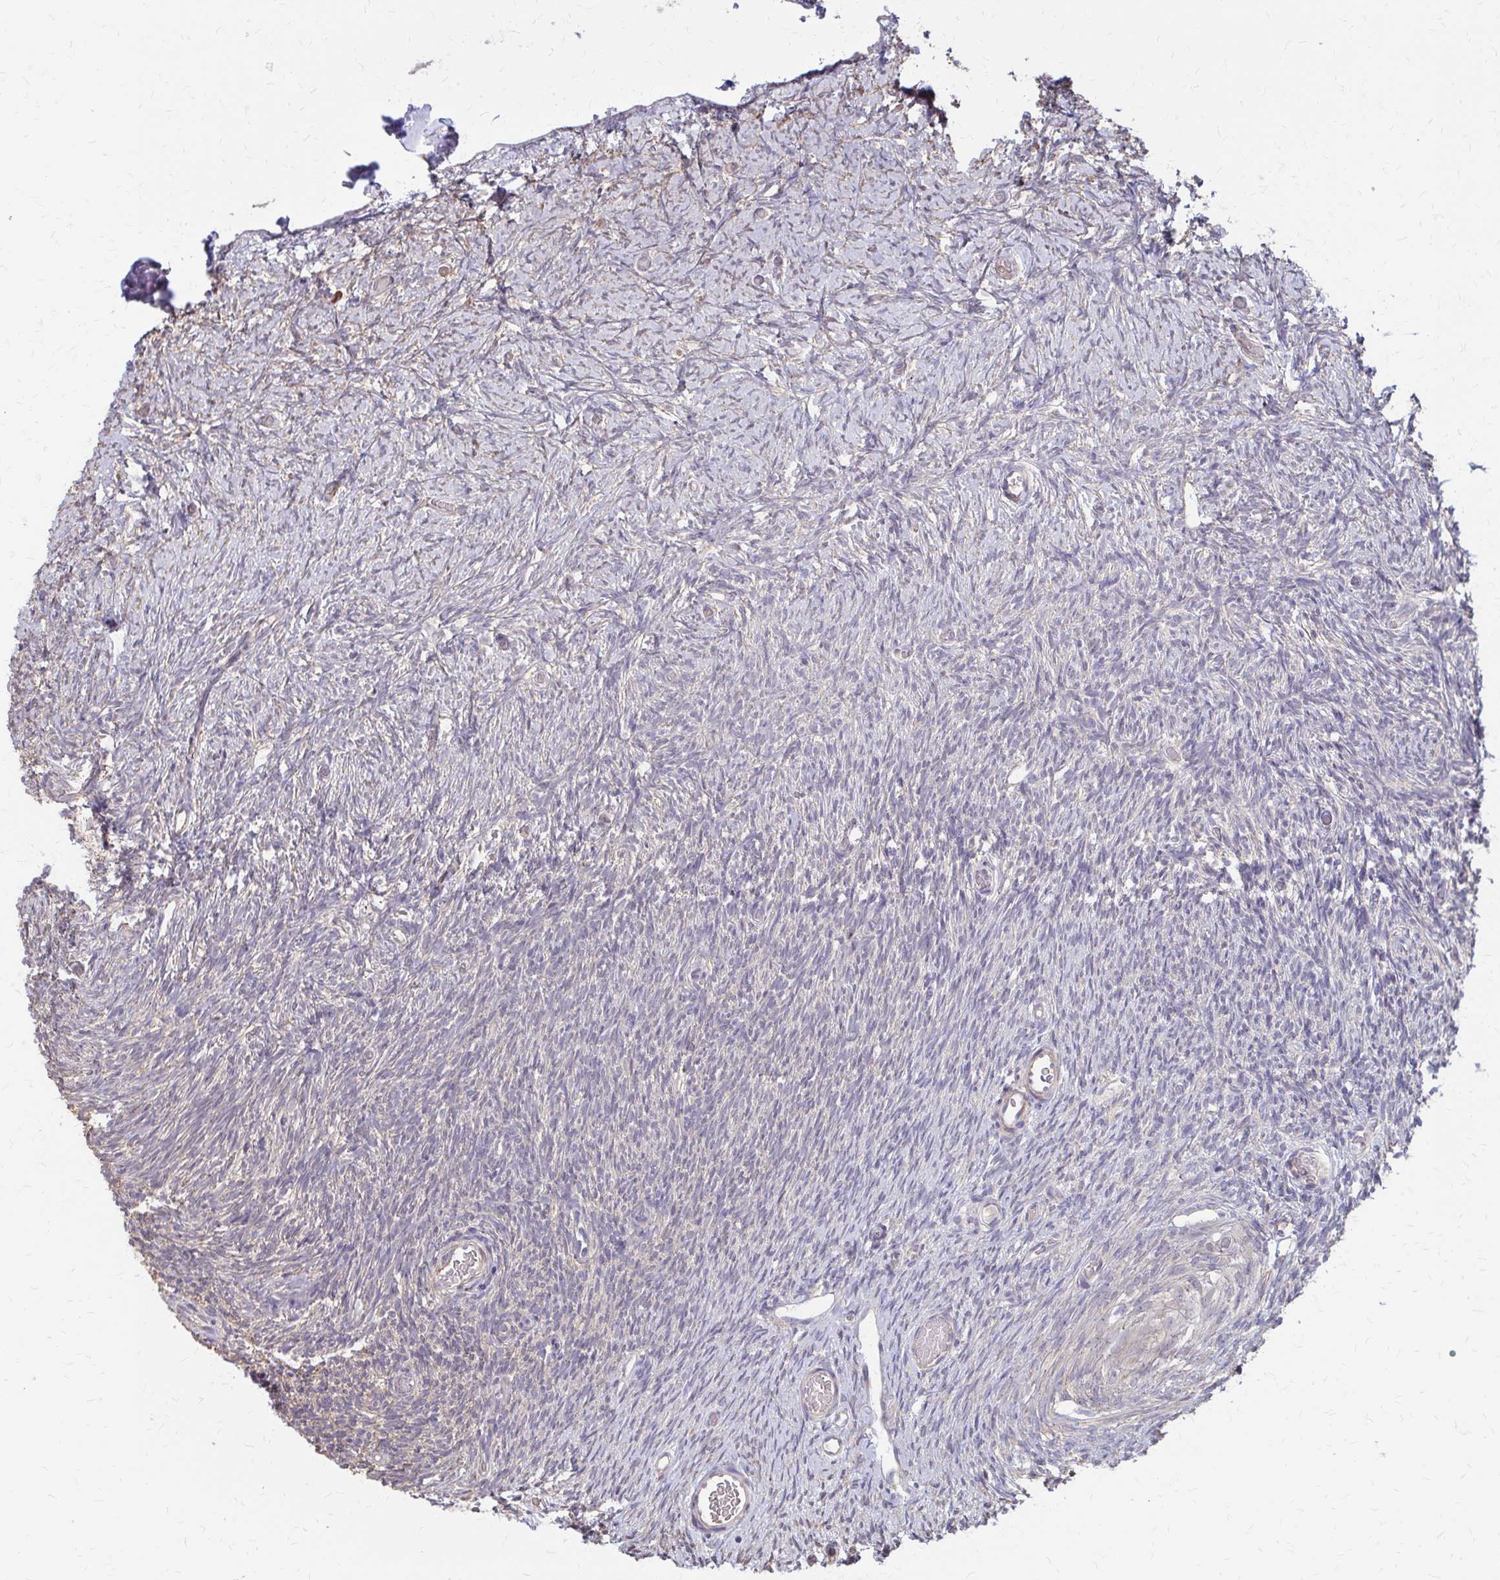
{"staining": {"intensity": "negative", "quantity": "none", "location": "none"}, "tissue": "ovary", "cell_type": "Follicle cells", "image_type": "normal", "snomed": [{"axis": "morphology", "description": "Normal tissue, NOS"}, {"axis": "topography", "description": "Ovary"}], "caption": "An IHC histopathology image of benign ovary is shown. There is no staining in follicle cells of ovary.", "gene": "IFI44L", "patient": {"sex": "female", "age": 39}}